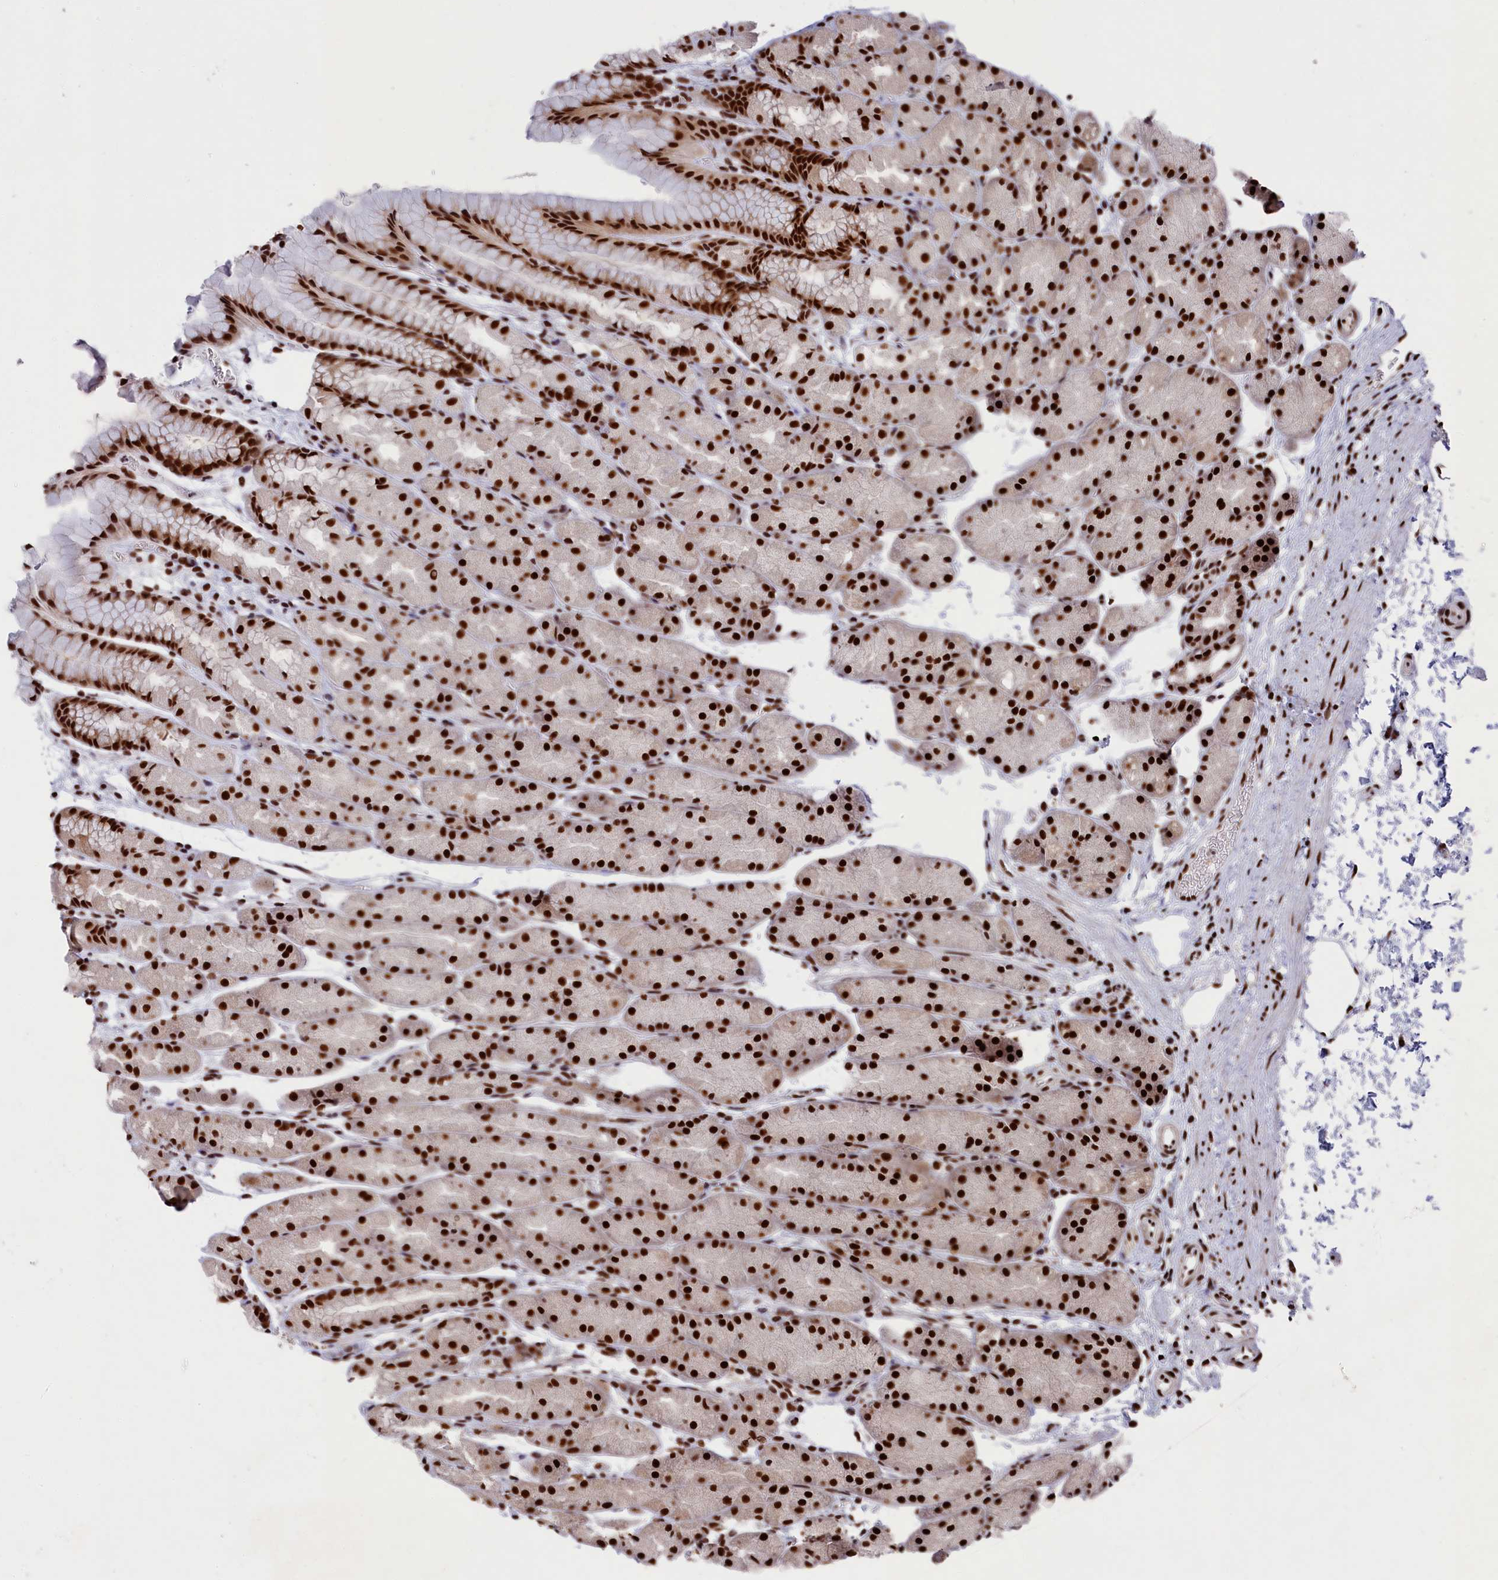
{"staining": {"intensity": "strong", "quantity": ">75%", "location": "nuclear"}, "tissue": "stomach", "cell_type": "Glandular cells", "image_type": "normal", "snomed": [{"axis": "morphology", "description": "Normal tissue, NOS"}, {"axis": "topography", "description": "Stomach, upper"}, {"axis": "topography", "description": "Stomach"}], "caption": "A brown stain shows strong nuclear positivity of a protein in glandular cells of benign stomach.", "gene": "PRPF31", "patient": {"sex": "male", "age": 47}}